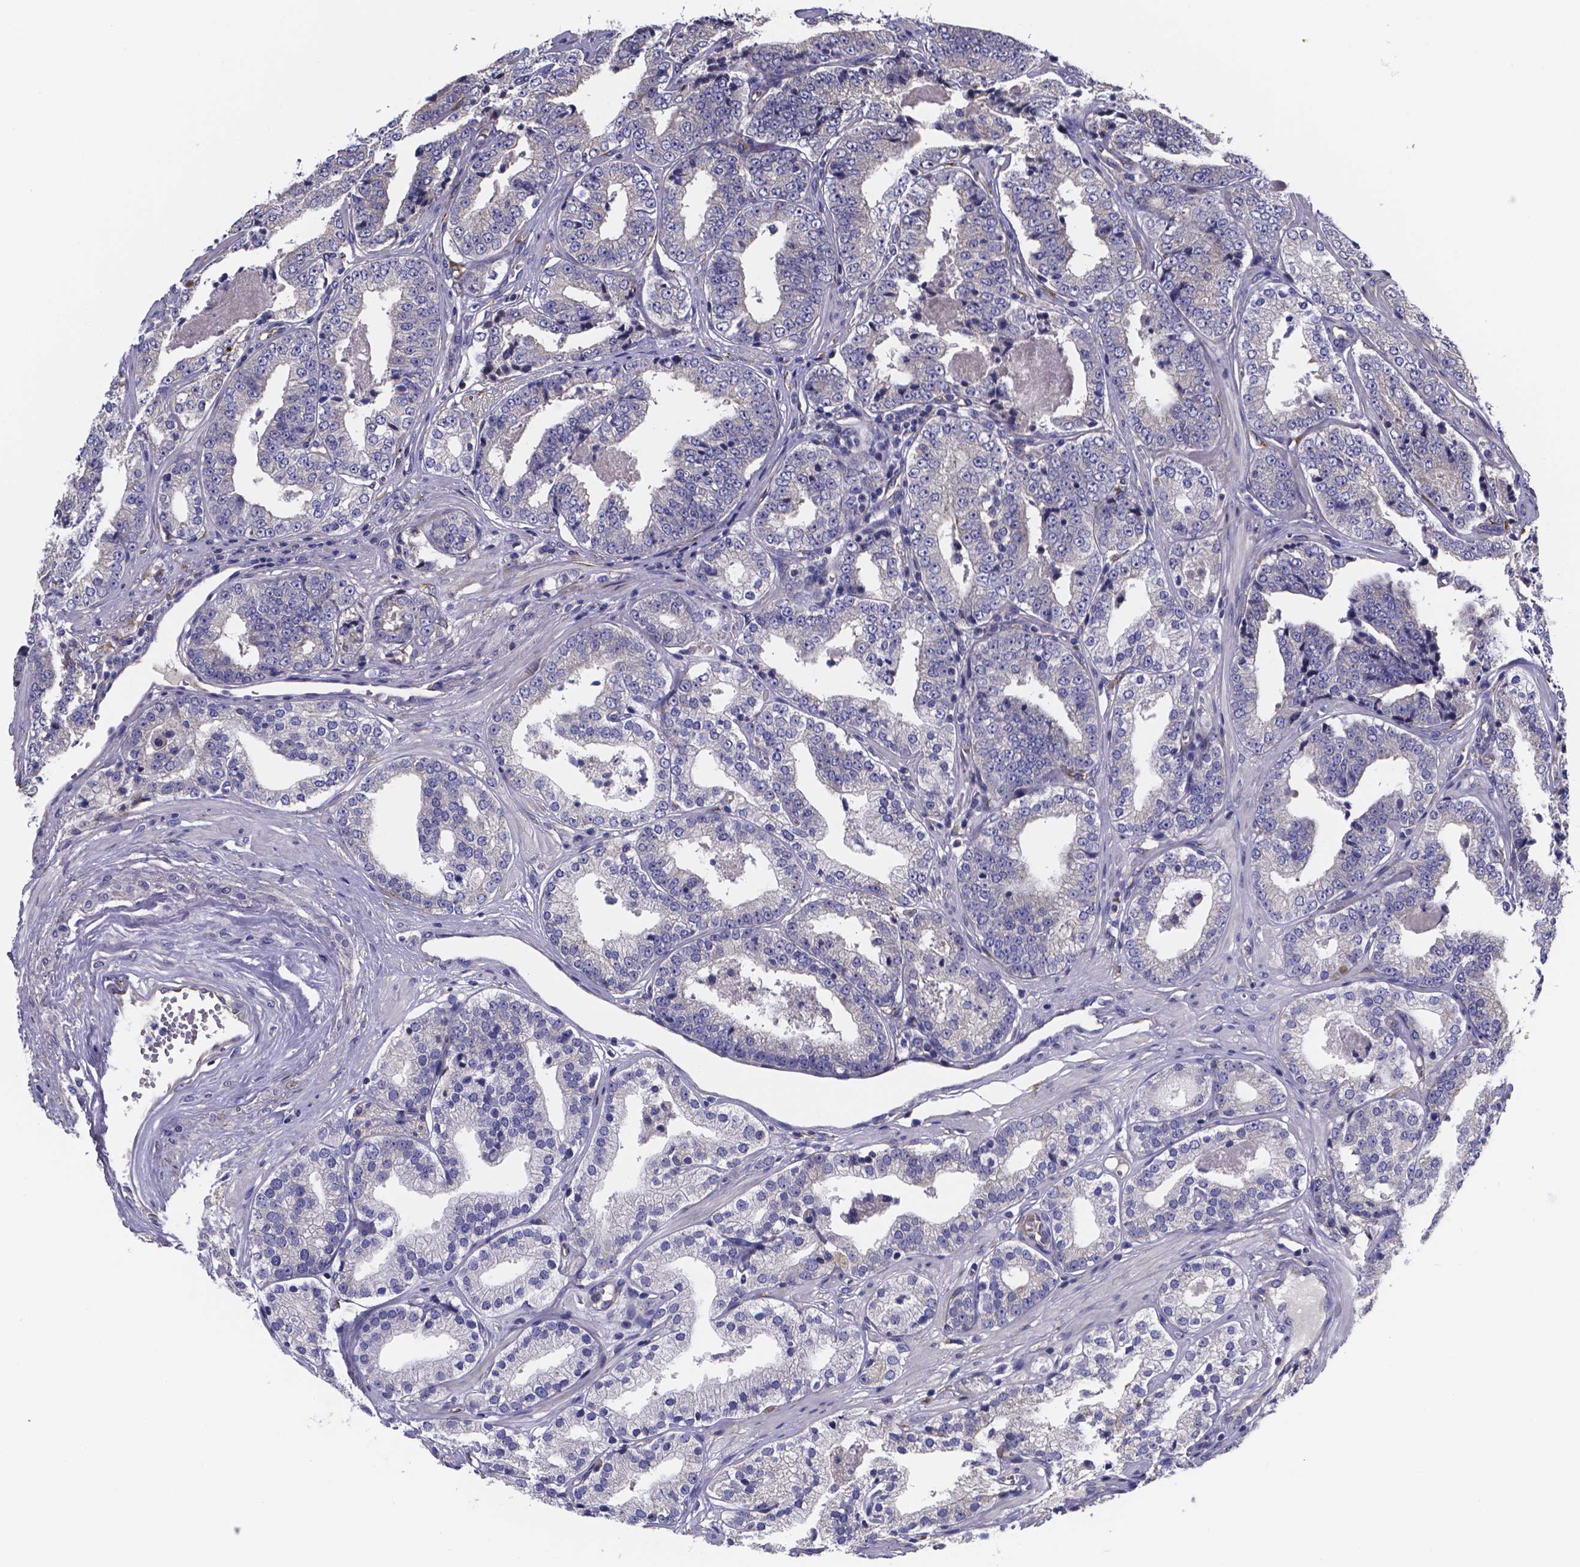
{"staining": {"intensity": "negative", "quantity": "none", "location": "none"}, "tissue": "prostate cancer", "cell_type": "Tumor cells", "image_type": "cancer", "snomed": [{"axis": "morphology", "description": "Adenocarcinoma, Low grade"}, {"axis": "topography", "description": "Prostate"}], "caption": "IHC of human adenocarcinoma (low-grade) (prostate) exhibits no expression in tumor cells. (Brightfield microscopy of DAB immunohistochemistry (IHC) at high magnification).", "gene": "SFRP4", "patient": {"sex": "male", "age": 60}}